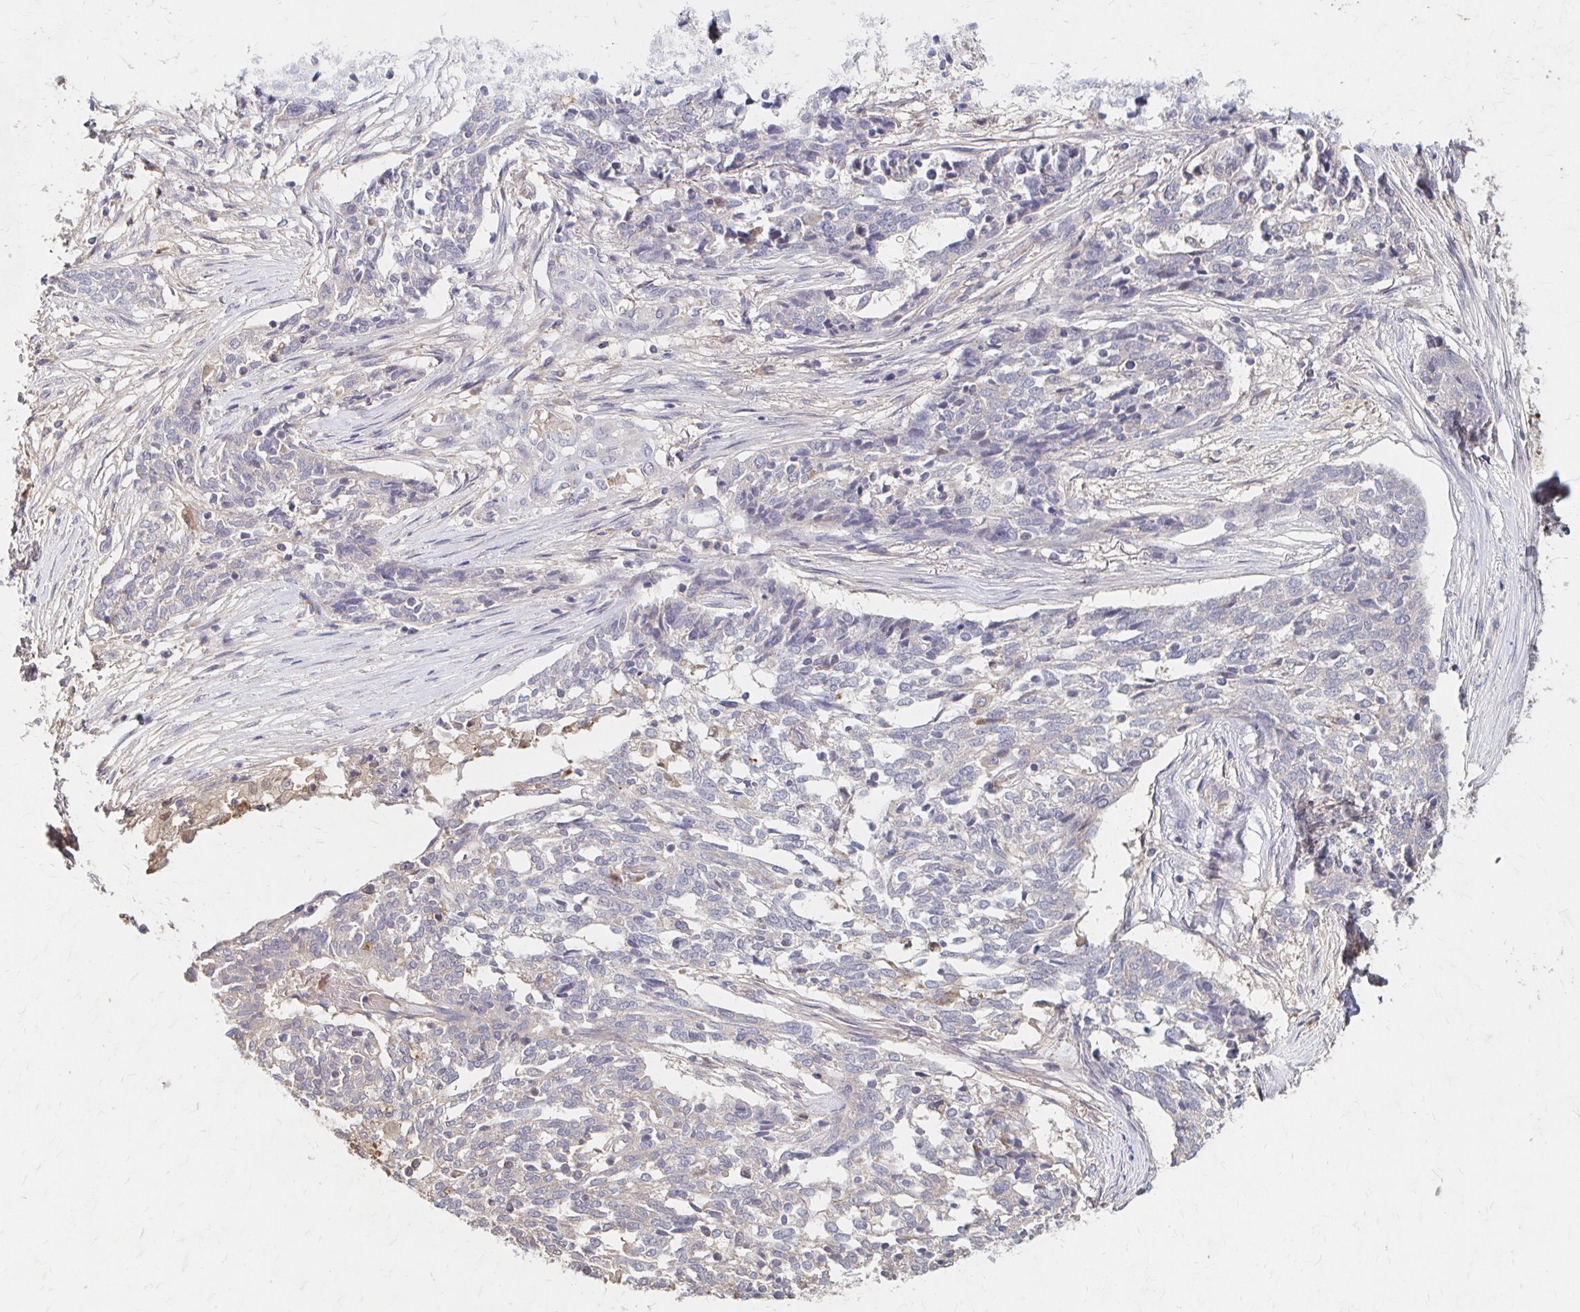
{"staining": {"intensity": "negative", "quantity": "none", "location": "none"}, "tissue": "ovarian cancer", "cell_type": "Tumor cells", "image_type": "cancer", "snomed": [{"axis": "morphology", "description": "Cystadenocarcinoma, serous, NOS"}, {"axis": "topography", "description": "Ovary"}], "caption": "Tumor cells are negative for protein expression in human ovarian serous cystadenocarcinoma.", "gene": "HMGCS2", "patient": {"sex": "female", "age": 67}}